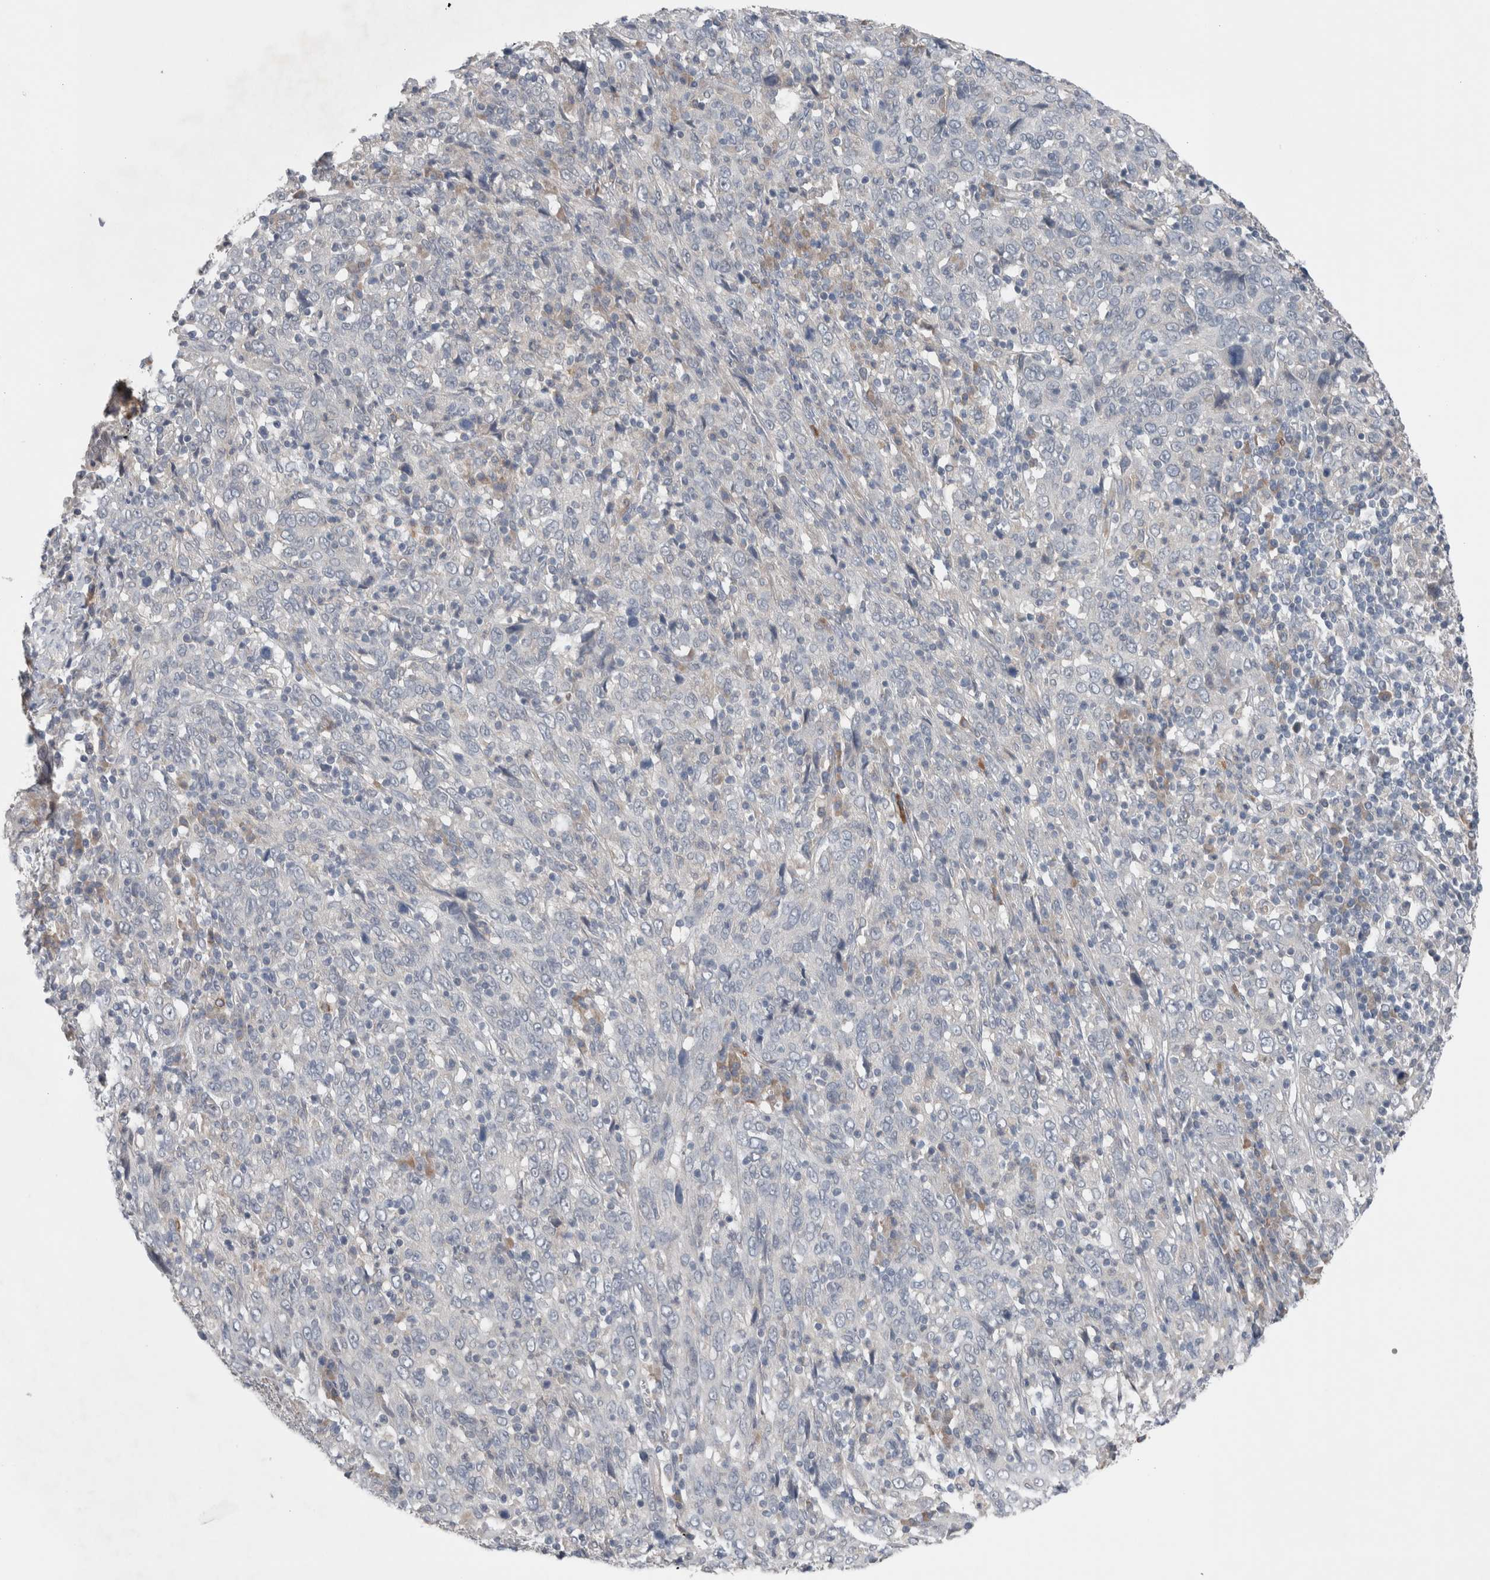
{"staining": {"intensity": "negative", "quantity": "none", "location": "none"}, "tissue": "cervical cancer", "cell_type": "Tumor cells", "image_type": "cancer", "snomed": [{"axis": "morphology", "description": "Squamous cell carcinoma, NOS"}, {"axis": "topography", "description": "Cervix"}], "caption": "High magnification brightfield microscopy of squamous cell carcinoma (cervical) stained with DAB (brown) and counterstained with hematoxylin (blue): tumor cells show no significant expression.", "gene": "CRNN", "patient": {"sex": "female", "age": 46}}